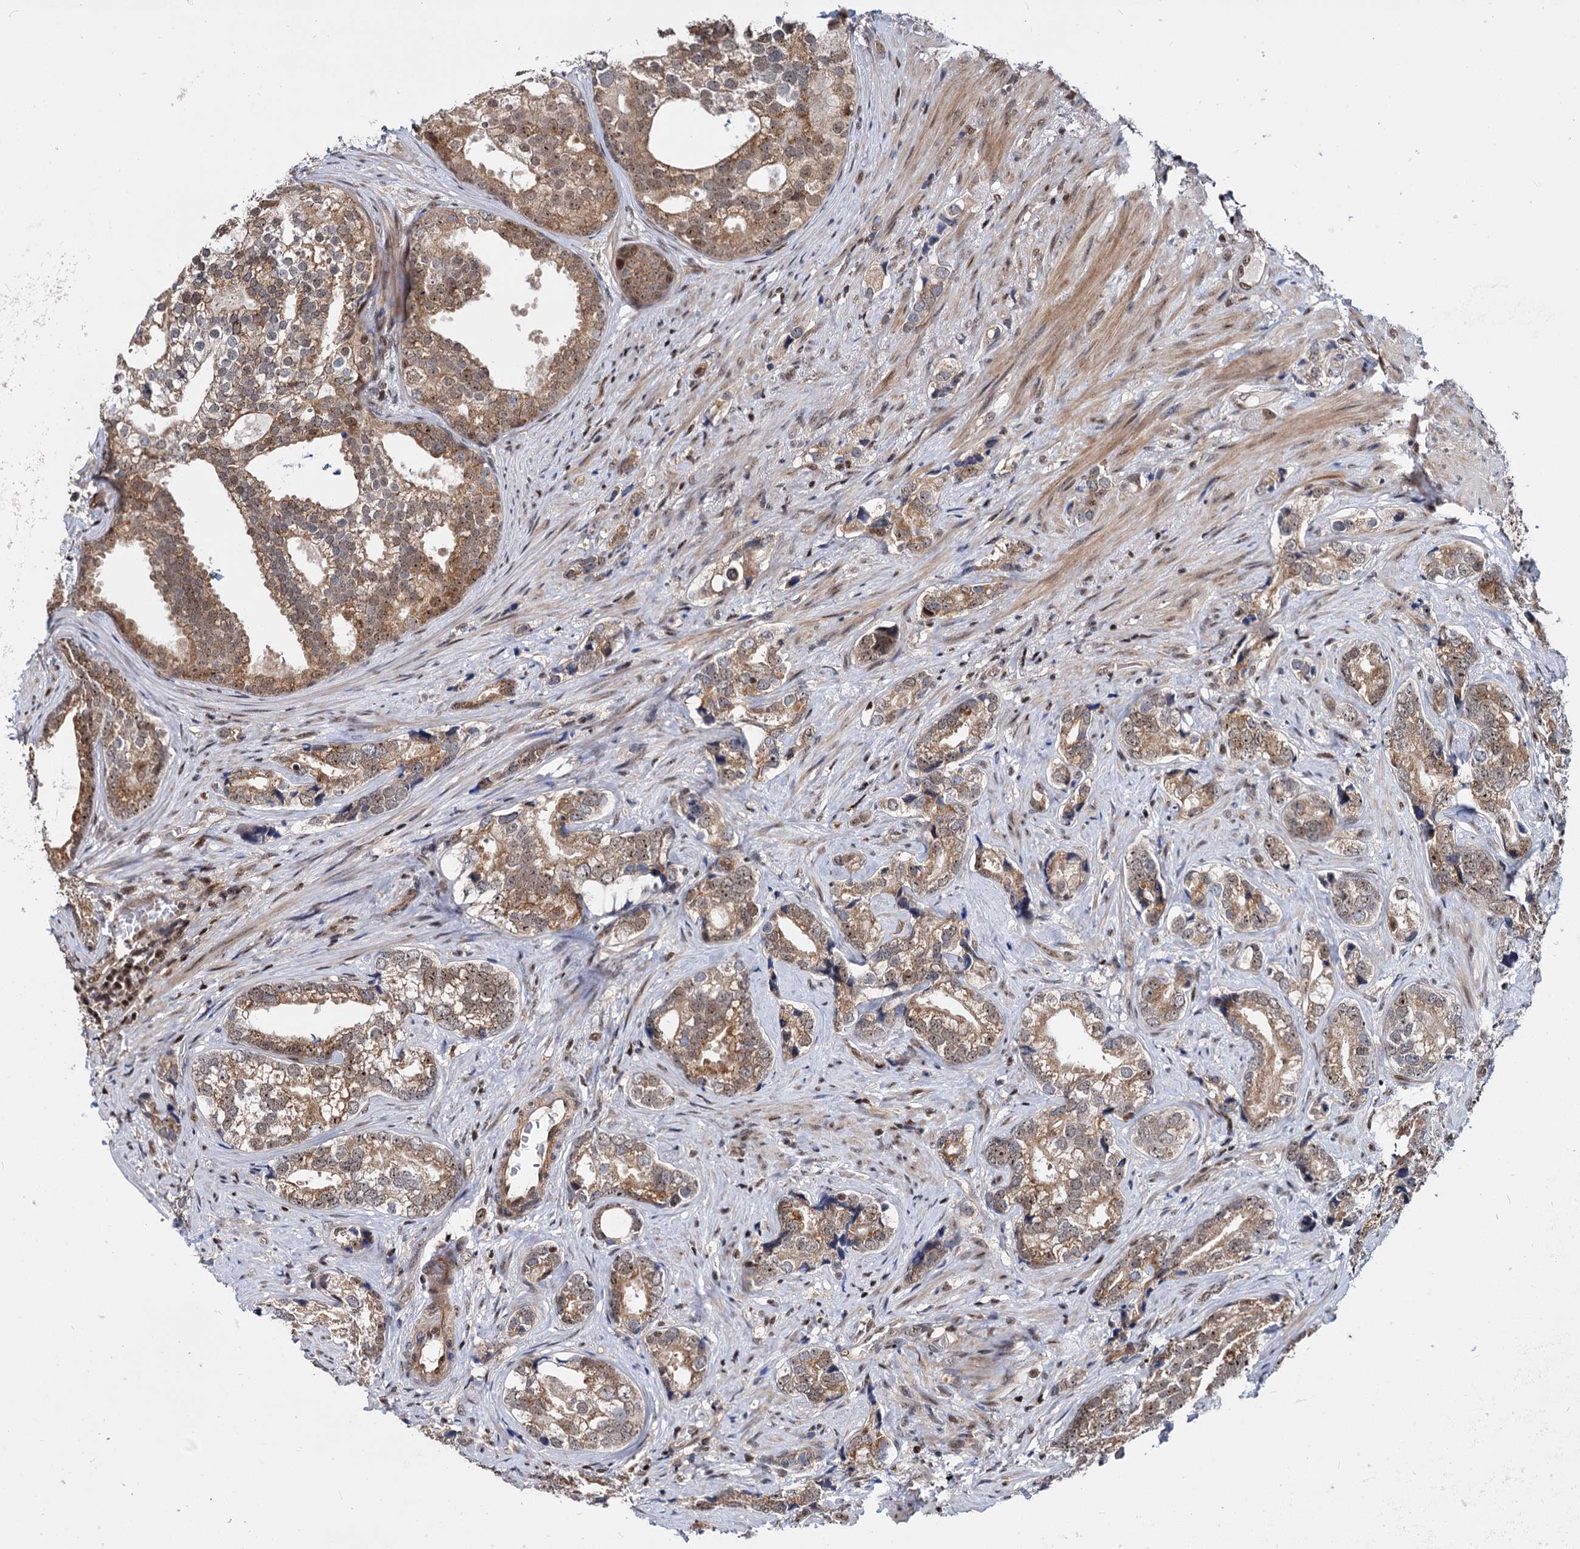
{"staining": {"intensity": "moderate", "quantity": ">75%", "location": "cytoplasmic/membranous,nuclear"}, "tissue": "prostate cancer", "cell_type": "Tumor cells", "image_type": "cancer", "snomed": [{"axis": "morphology", "description": "Adenocarcinoma, High grade"}, {"axis": "topography", "description": "Prostate"}], "caption": "Protein analysis of prostate adenocarcinoma (high-grade) tissue demonstrates moderate cytoplasmic/membranous and nuclear staining in approximately >75% of tumor cells.", "gene": "UBLCP1", "patient": {"sex": "male", "age": 75}}